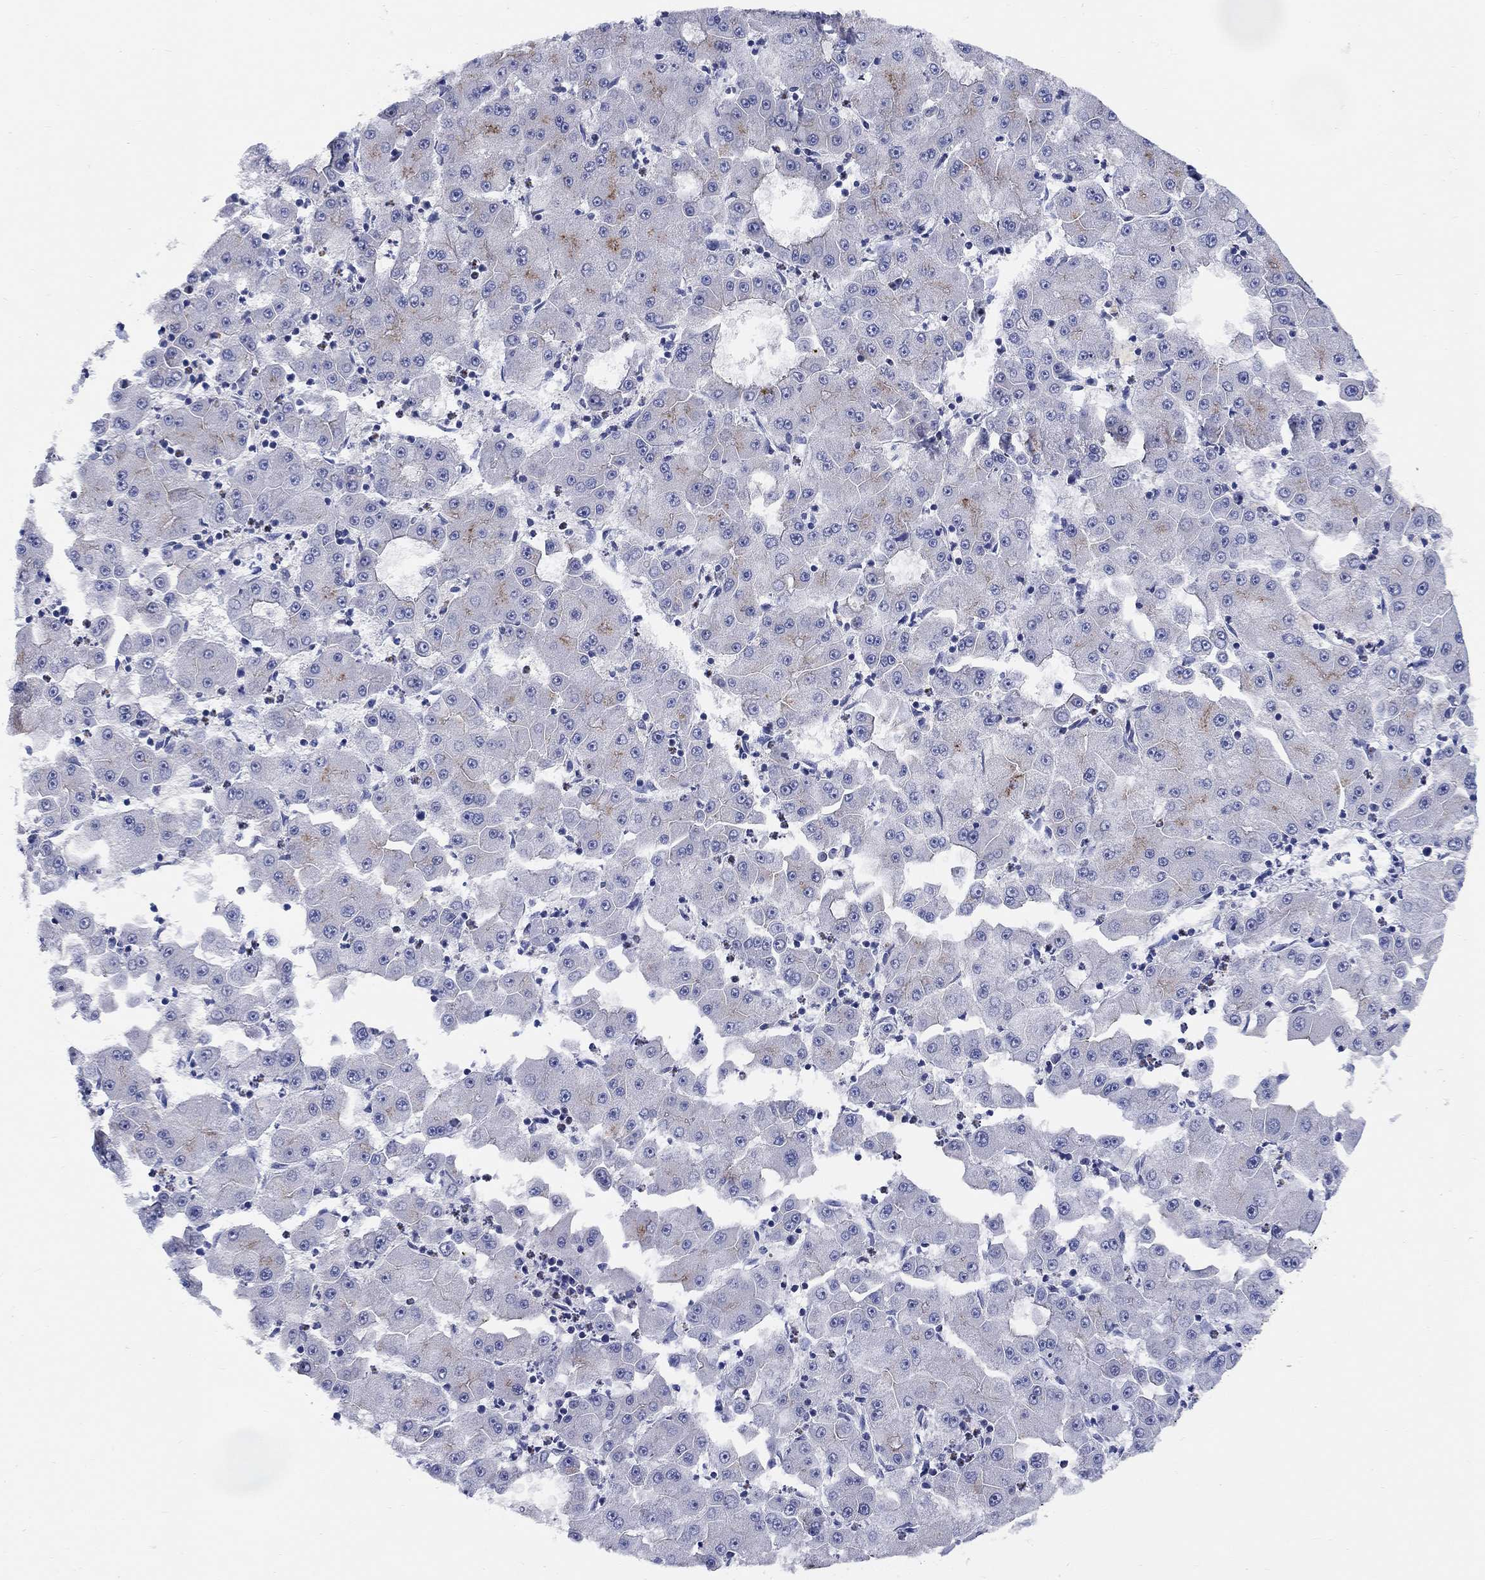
{"staining": {"intensity": "moderate", "quantity": "<25%", "location": "cytoplasmic/membranous"}, "tissue": "liver cancer", "cell_type": "Tumor cells", "image_type": "cancer", "snomed": [{"axis": "morphology", "description": "Carcinoma, Hepatocellular, NOS"}, {"axis": "topography", "description": "Liver"}], "caption": "Tumor cells exhibit low levels of moderate cytoplasmic/membranous staining in approximately <25% of cells in liver cancer (hepatocellular carcinoma).", "gene": "RAP1GAP", "patient": {"sex": "male", "age": 73}}